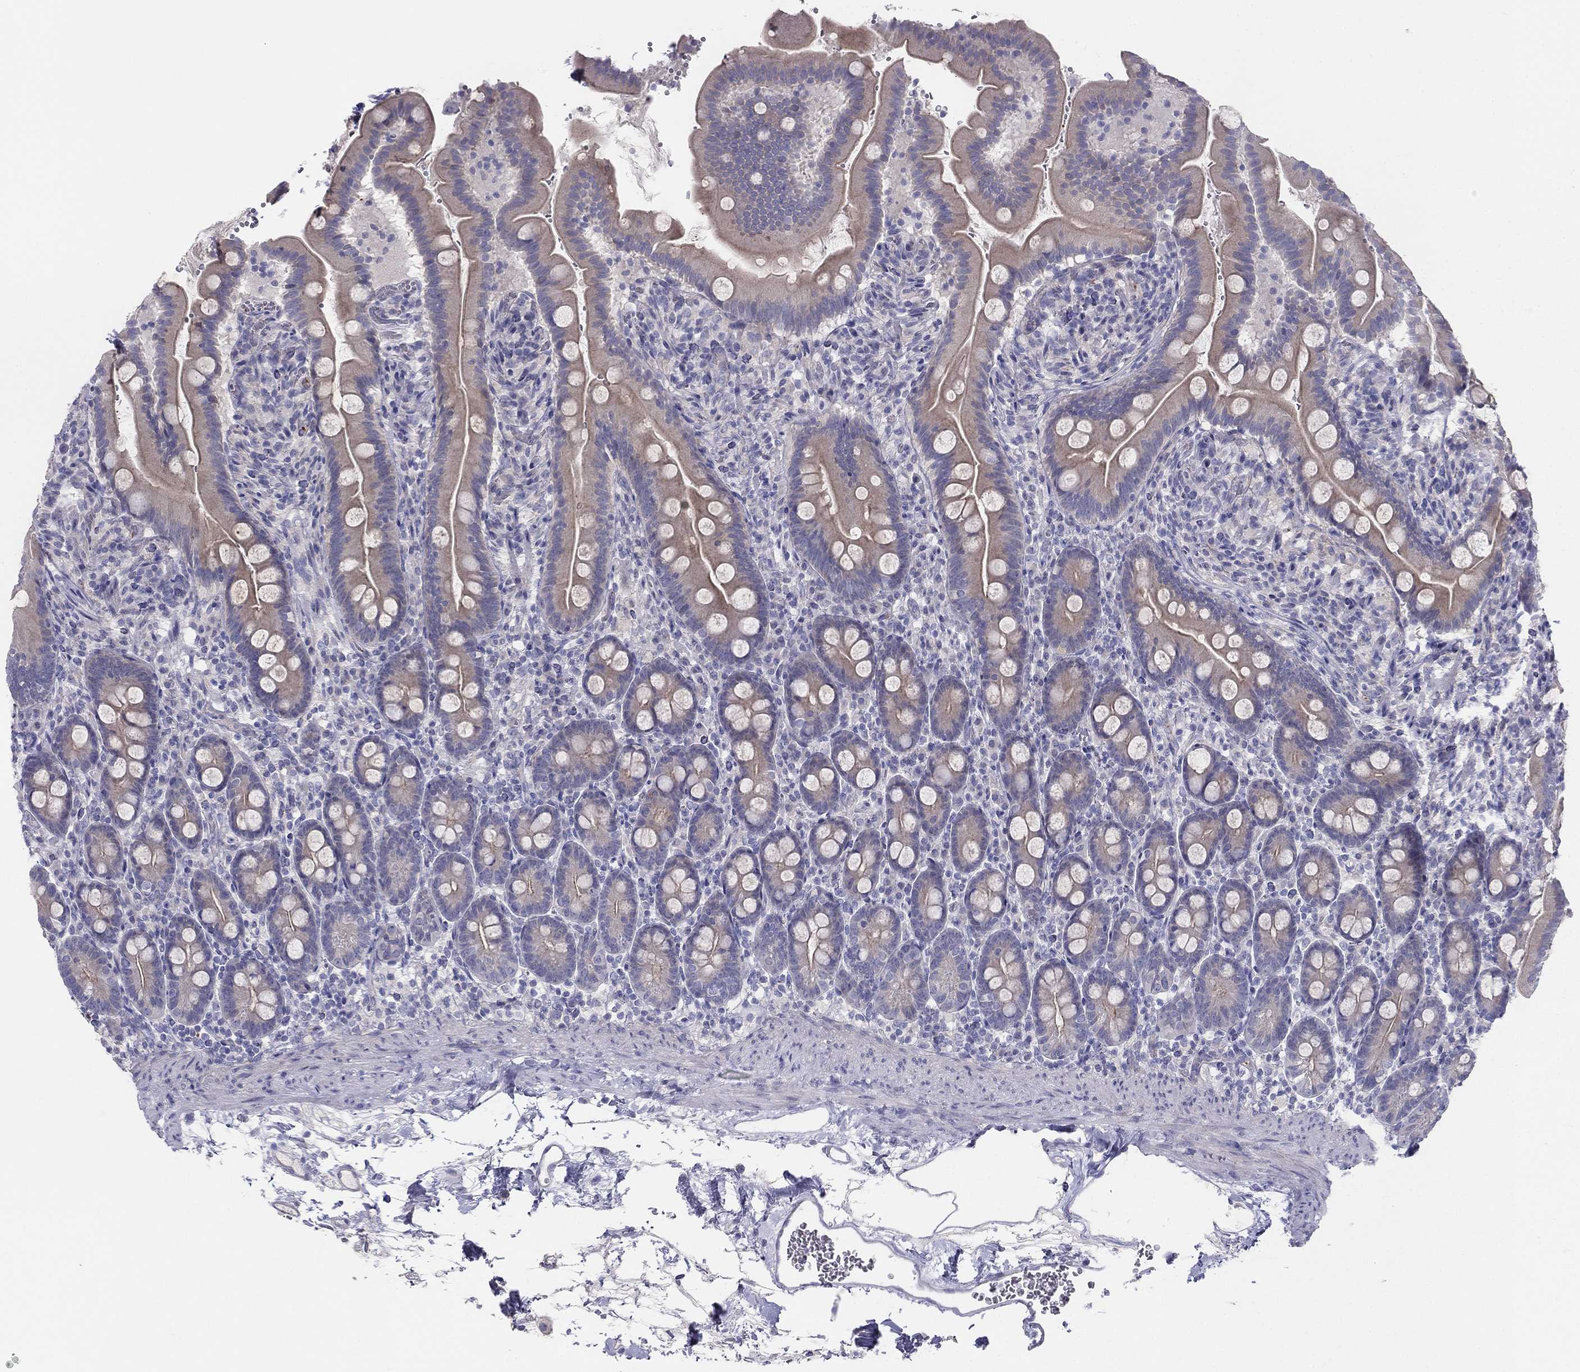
{"staining": {"intensity": "weak", "quantity": ">75%", "location": "cytoplasmic/membranous"}, "tissue": "small intestine", "cell_type": "Glandular cells", "image_type": "normal", "snomed": [{"axis": "morphology", "description": "Normal tissue, NOS"}, {"axis": "topography", "description": "Small intestine"}], "caption": "Glandular cells demonstrate weak cytoplasmic/membranous expression in about >75% of cells in normal small intestine.", "gene": "MGAT4C", "patient": {"sex": "female", "age": 44}}